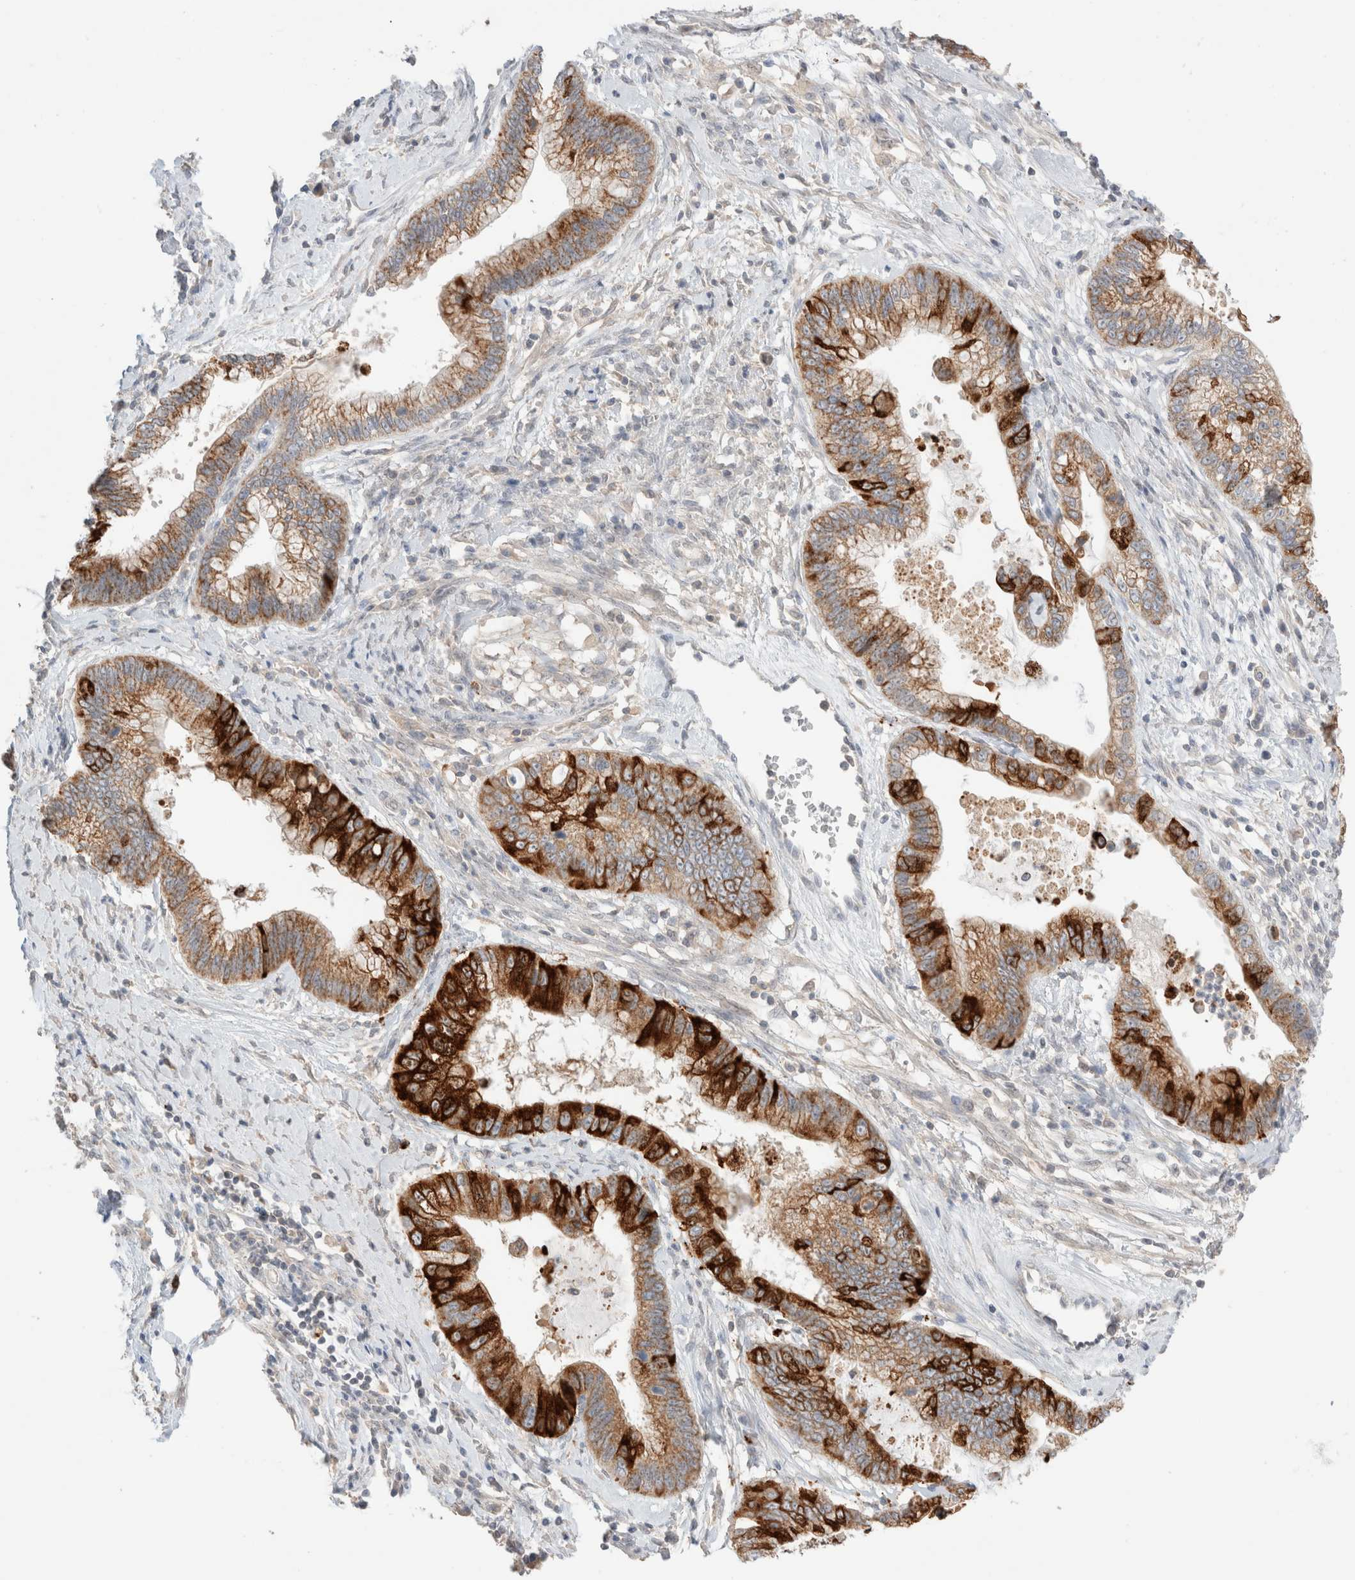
{"staining": {"intensity": "strong", "quantity": ">75%", "location": "cytoplasmic/membranous"}, "tissue": "cervical cancer", "cell_type": "Tumor cells", "image_type": "cancer", "snomed": [{"axis": "morphology", "description": "Adenocarcinoma, NOS"}, {"axis": "topography", "description": "Cervix"}], "caption": "Protein expression analysis of cervical adenocarcinoma demonstrates strong cytoplasmic/membranous staining in approximately >75% of tumor cells.", "gene": "TRIM41", "patient": {"sex": "female", "age": 44}}